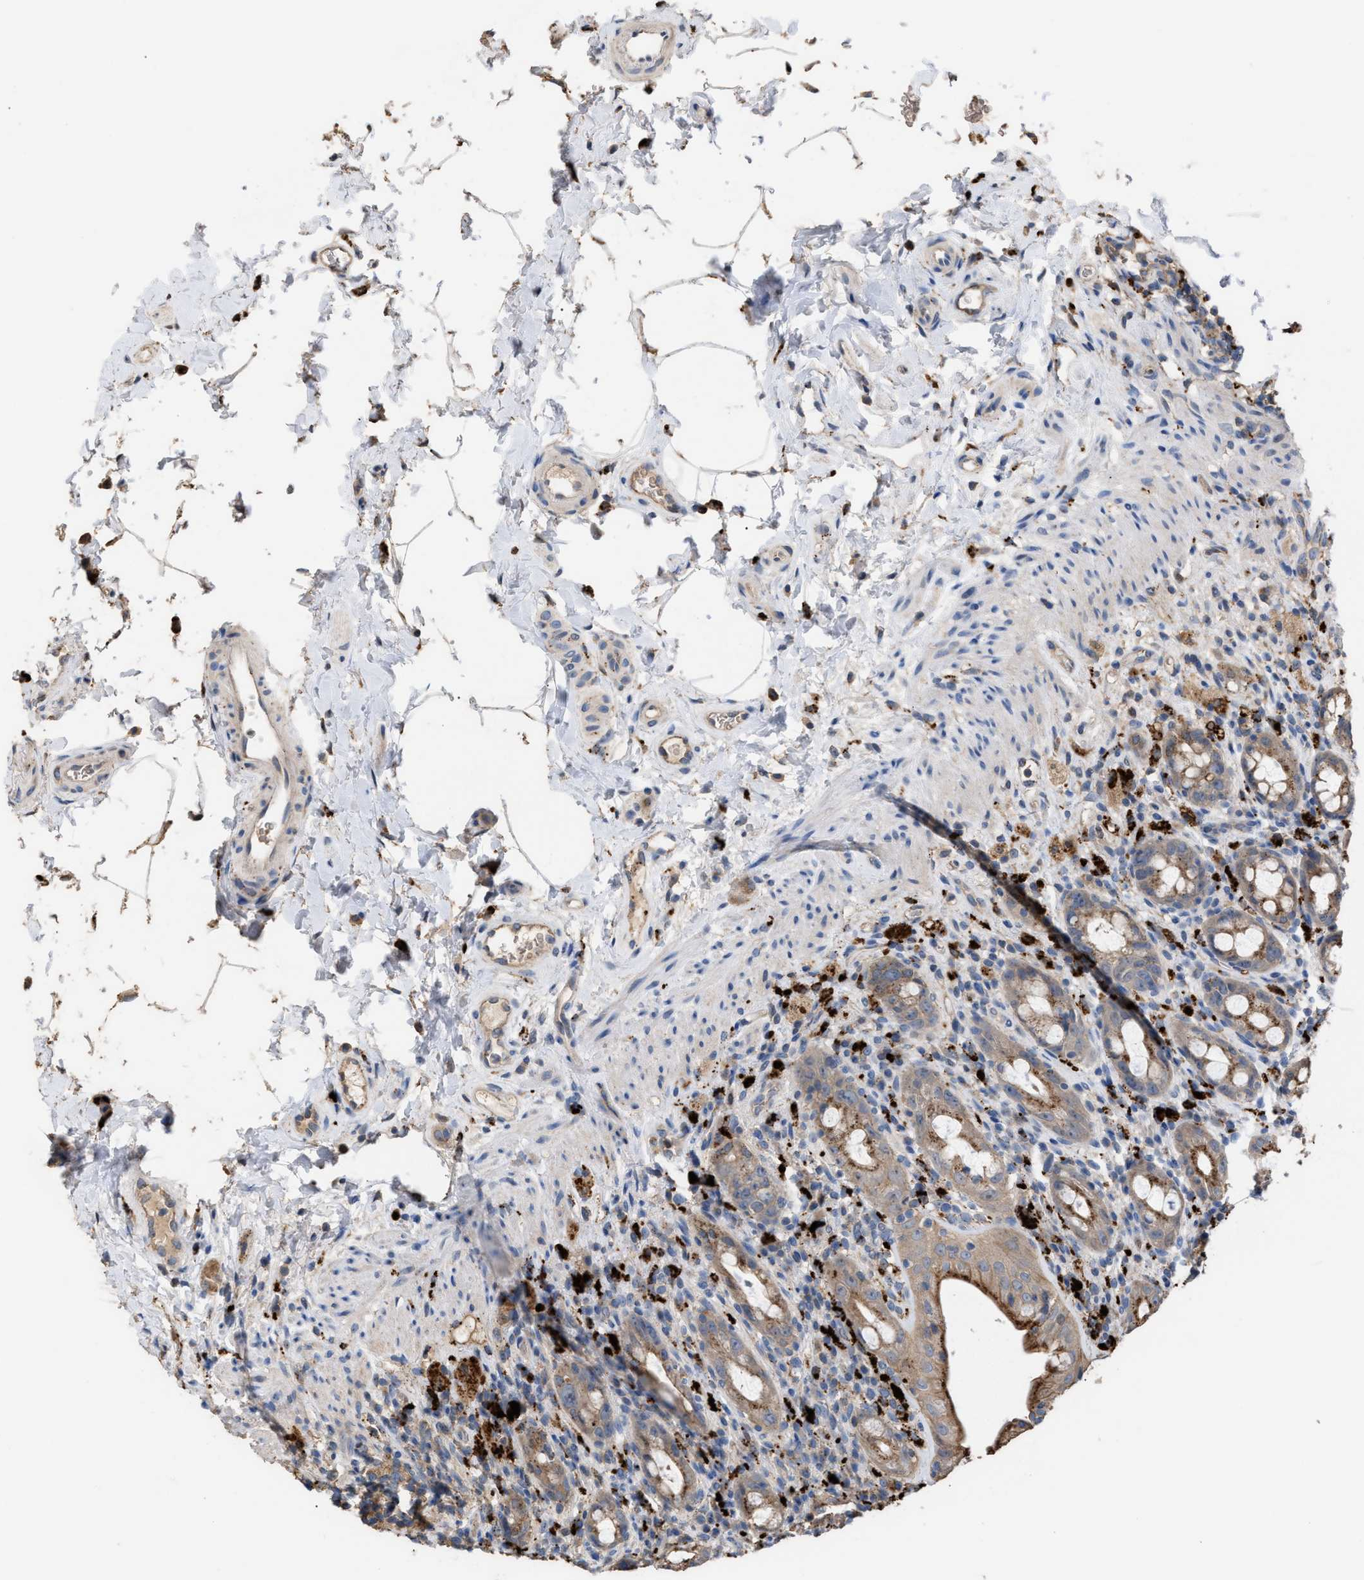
{"staining": {"intensity": "moderate", "quantity": ">75%", "location": "cytoplasmic/membranous"}, "tissue": "rectum", "cell_type": "Glandular cells", "image_type": "normal", "snomed": [{"axis": "morphology", "description": "Normal tissue, NOS"}, {"axis": "topography", "description": "Rectum"}], "caption": "Protein expression by IHC demonstrates moderate cytoplasmic/membranous staining in about >75% of glandular cells in normal rectum. (DAB (3,3'-diaminobenzidine) IHC, brown staining for protein, blue staining for nuclei).", "gene": "ELMO3", "patient": {"sex": "male", "age": 44}}